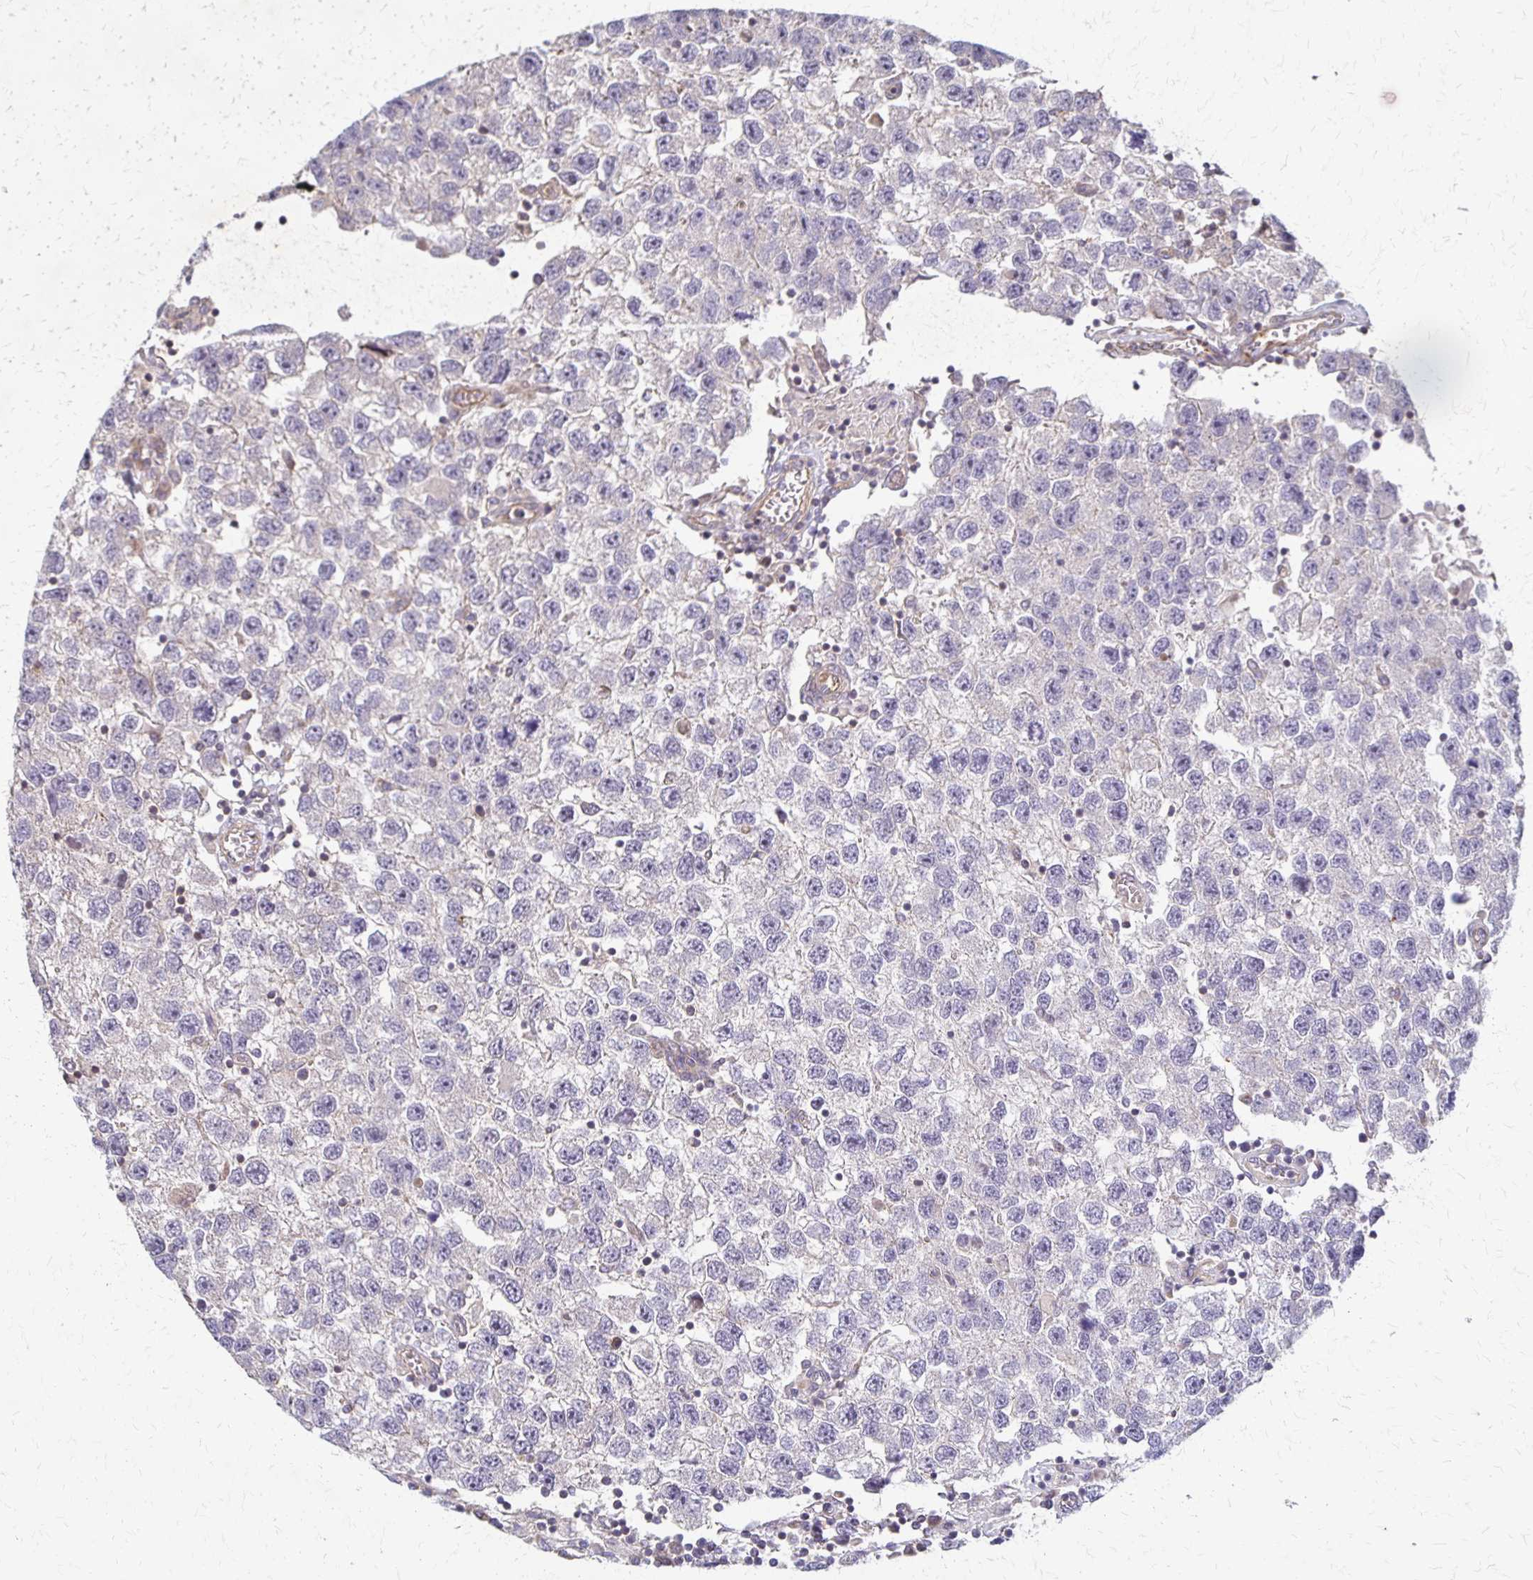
{"staining": {"intensity": "negative", "quantity": "none", "location": "none"}, "tissue": "testis cancer", "cell_type": "Tumor cells", "image_type": "cancer", "snomed": [{"axis": "morphology", "description": "Seminoma, NOS"}, {"axis": "topography", "description": "Testis"}], "caption": "Immunohistochemistry (IHC) histopathology image of neoplastic tissue: seminoma (testis) stained with DAB displays no significant protein staining in tumor cells.", "gene": "EIF4EBP2", "patient": {"sex": "male", "age": 26}}